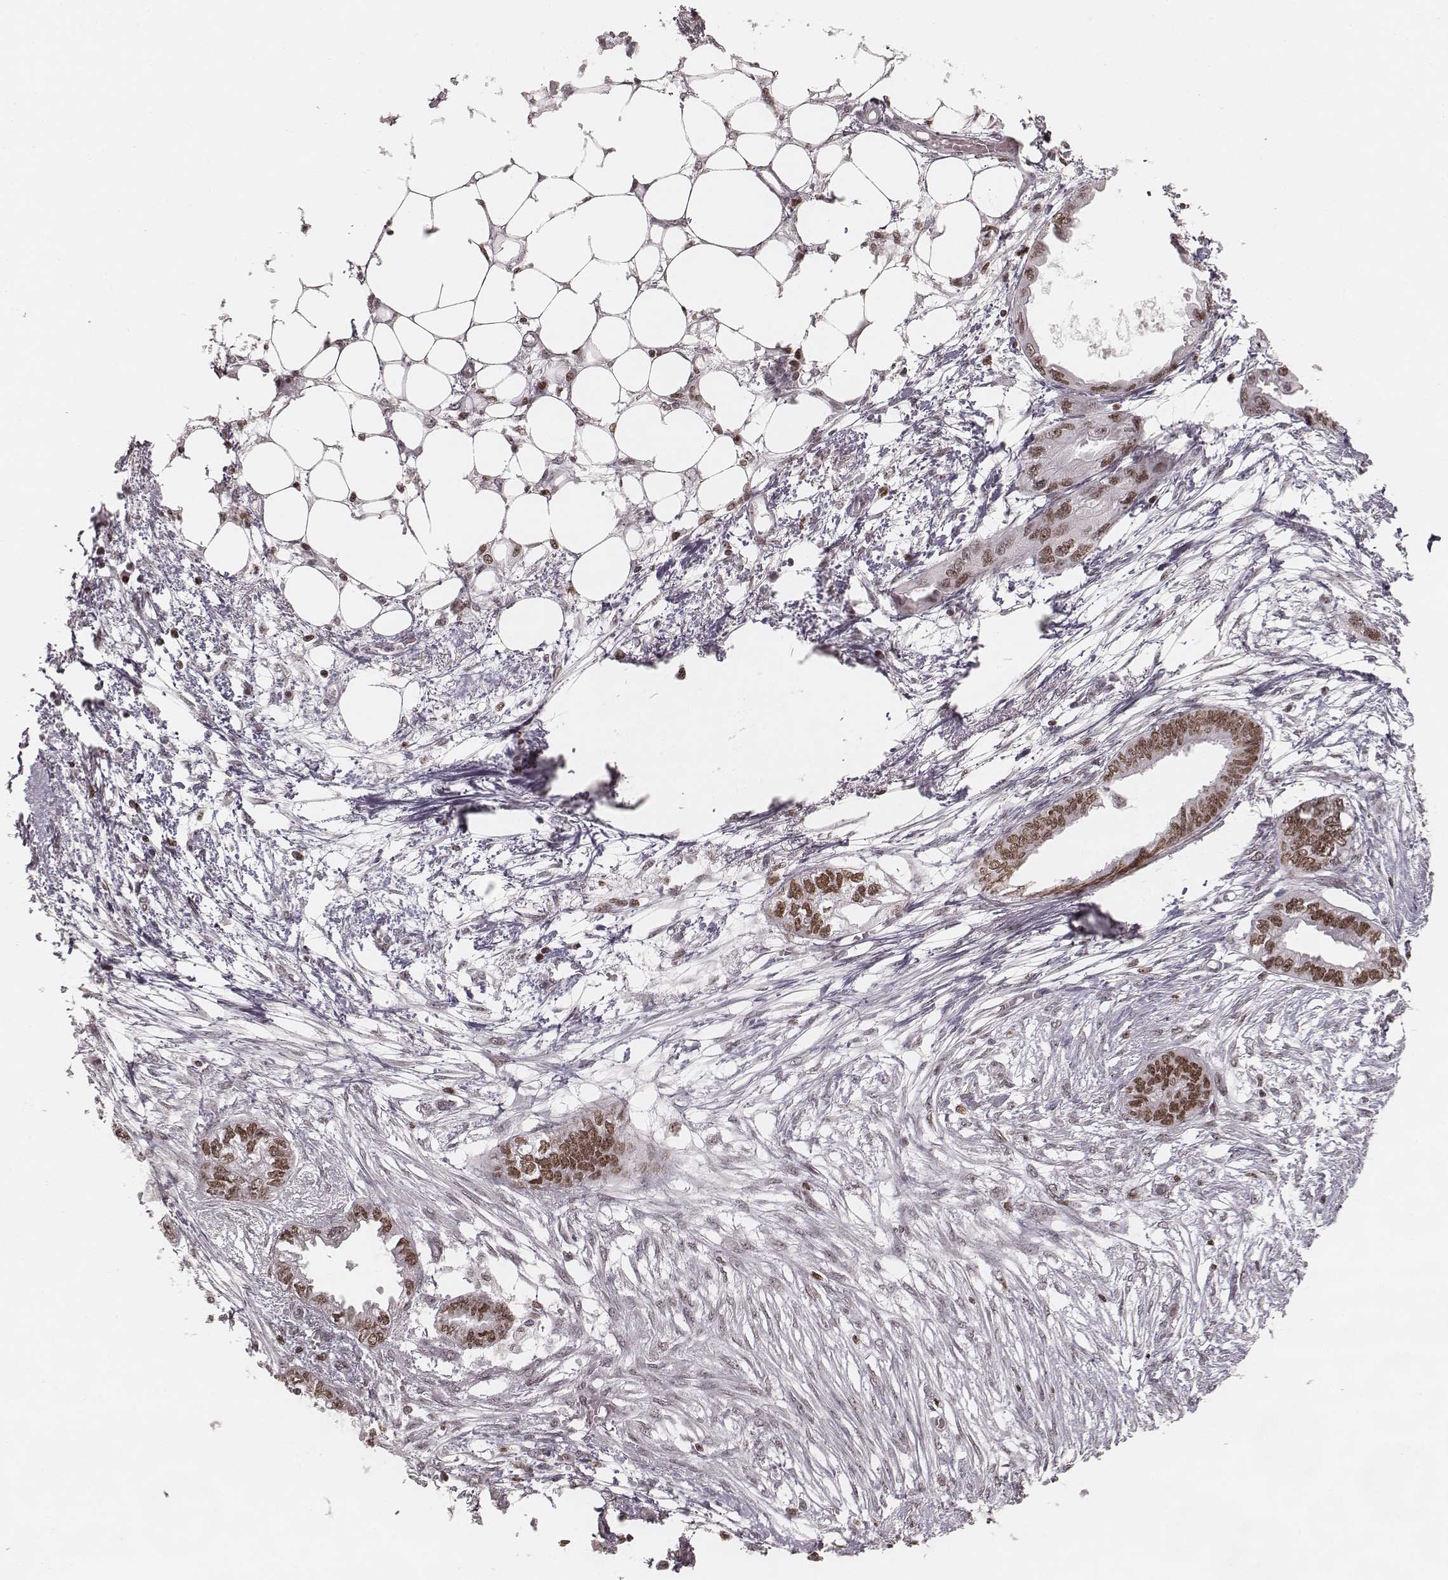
{"staining": {"intensity": "moderate", "quantity": ">75%", "location": "nuclear"}, "tissue": "endometrial cancer", "cell_type": "Tumor cells", "image_type": "cancer", "snomed": [{"axis": "morphology", "description": "Adenocarcinoma, NOS"}, {"axis": "morphology", "description": "Adenocarcinoma, metastatic, NOS"}, {"axis": "topography", "description": "Adipose tissue"}, {"axis": "topography", "description": "Endometrium"}], "caption": "The histopathology image demonstrates staining of endometrial metastatic adenocarcinoma, revealing moderate nuclear protein expression (brown color) within tumor cells. Using DAB (3,3'-diaminobenzidine) (brown) and hematoxylin (blue) stains, captured at high magnification using brightfield microscopy.", "gene": "PARP1", "patient": {"sex": "female", "age": 67}}